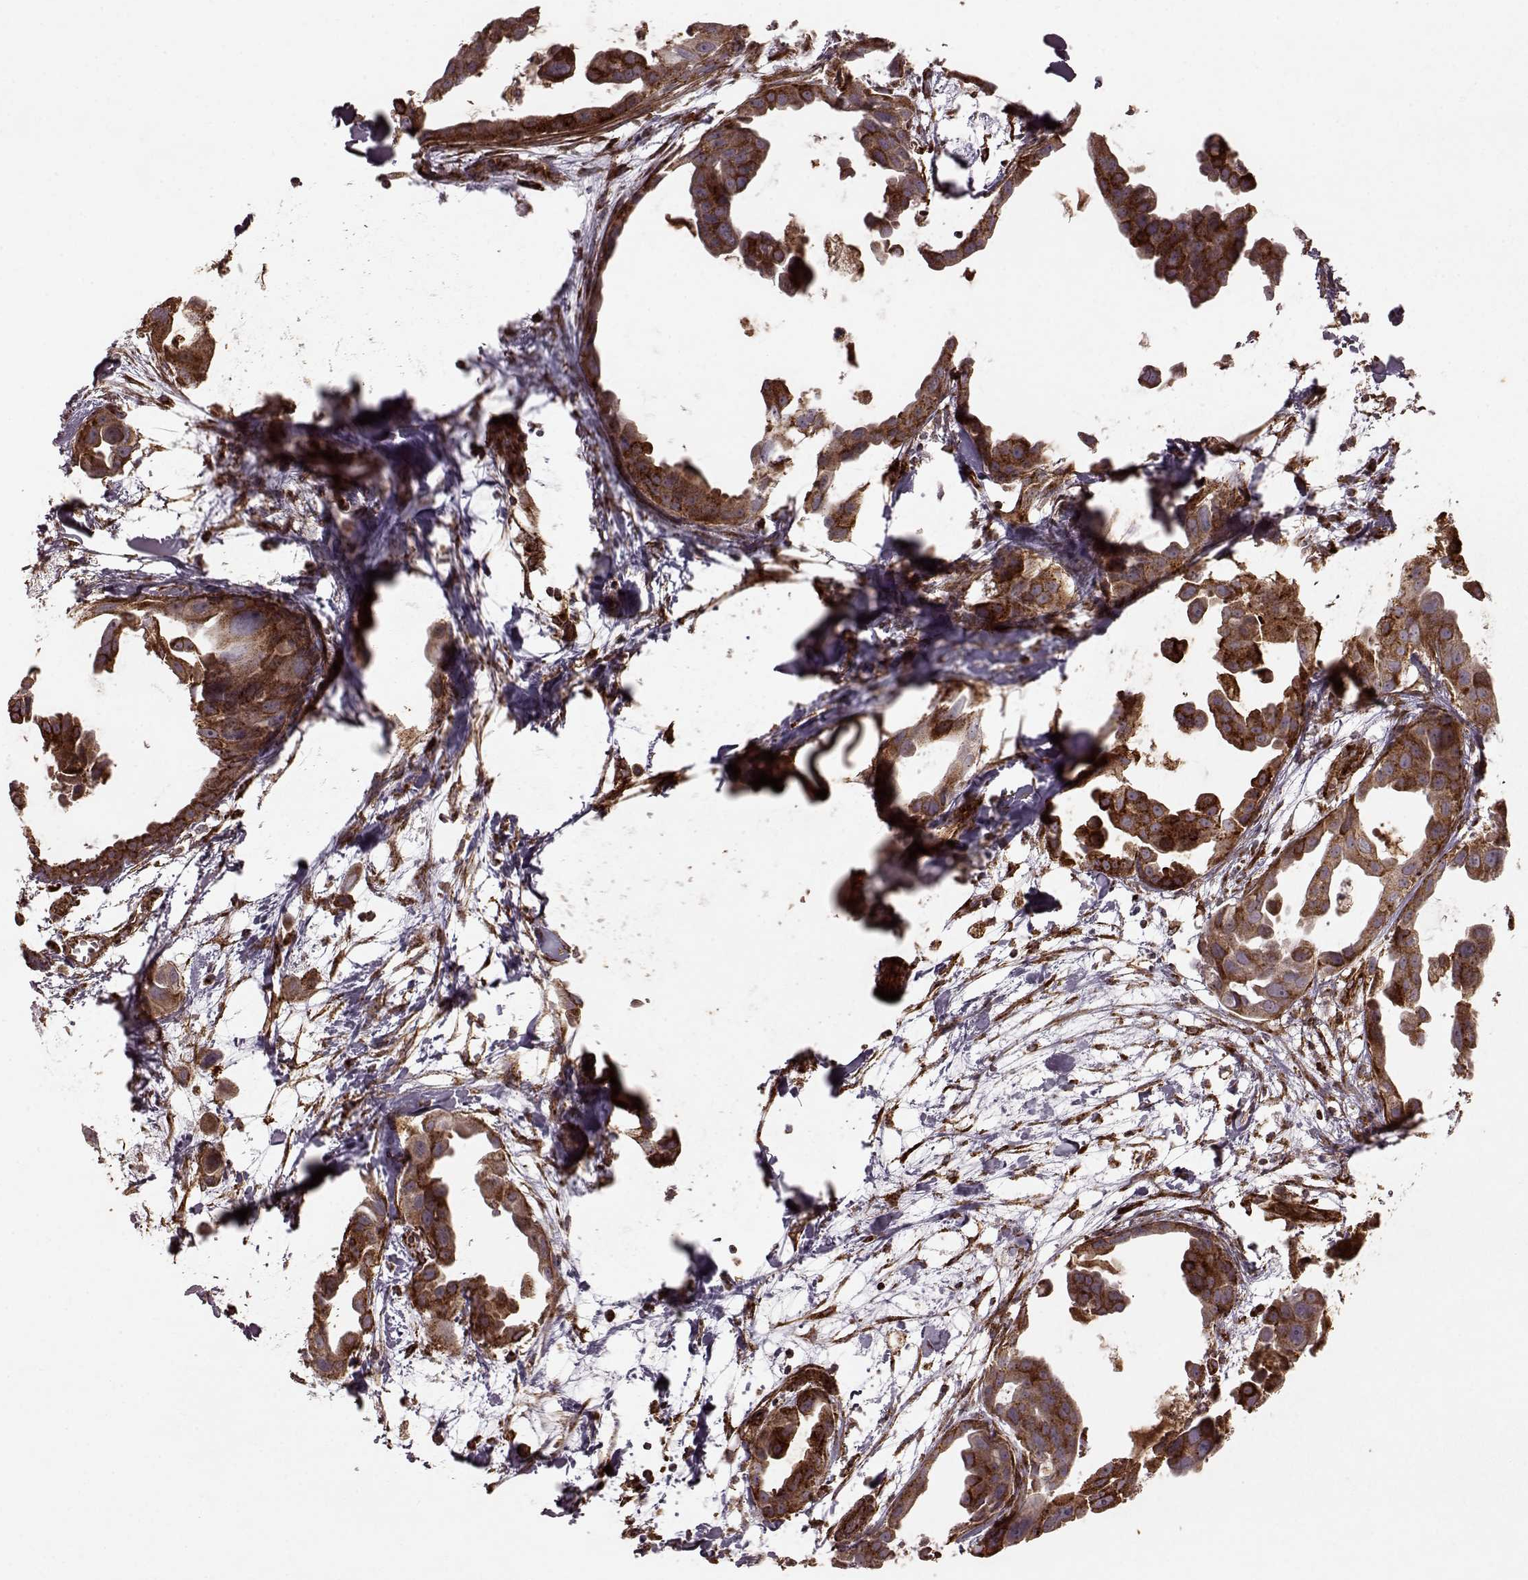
{"staining": {"intensity": "moderate", "quantity": ">75%", "location": "cytoplasmic/membranous"}, "tissue": "breast cancer", "cell_type": "Tumor cells", "image_type": "cancer", "snomed": [{"axis": "morphology", "description": "Duct carcinoma"}, {"axis": "topography", "description": "Breast"}], "caption": "Infiltrating ductal carcinoma (breast) stained with a protein marker exhibits moderate staining in tumor cells.", "gene": "FXN", "patient": {"sex": "female", "age": 38}}